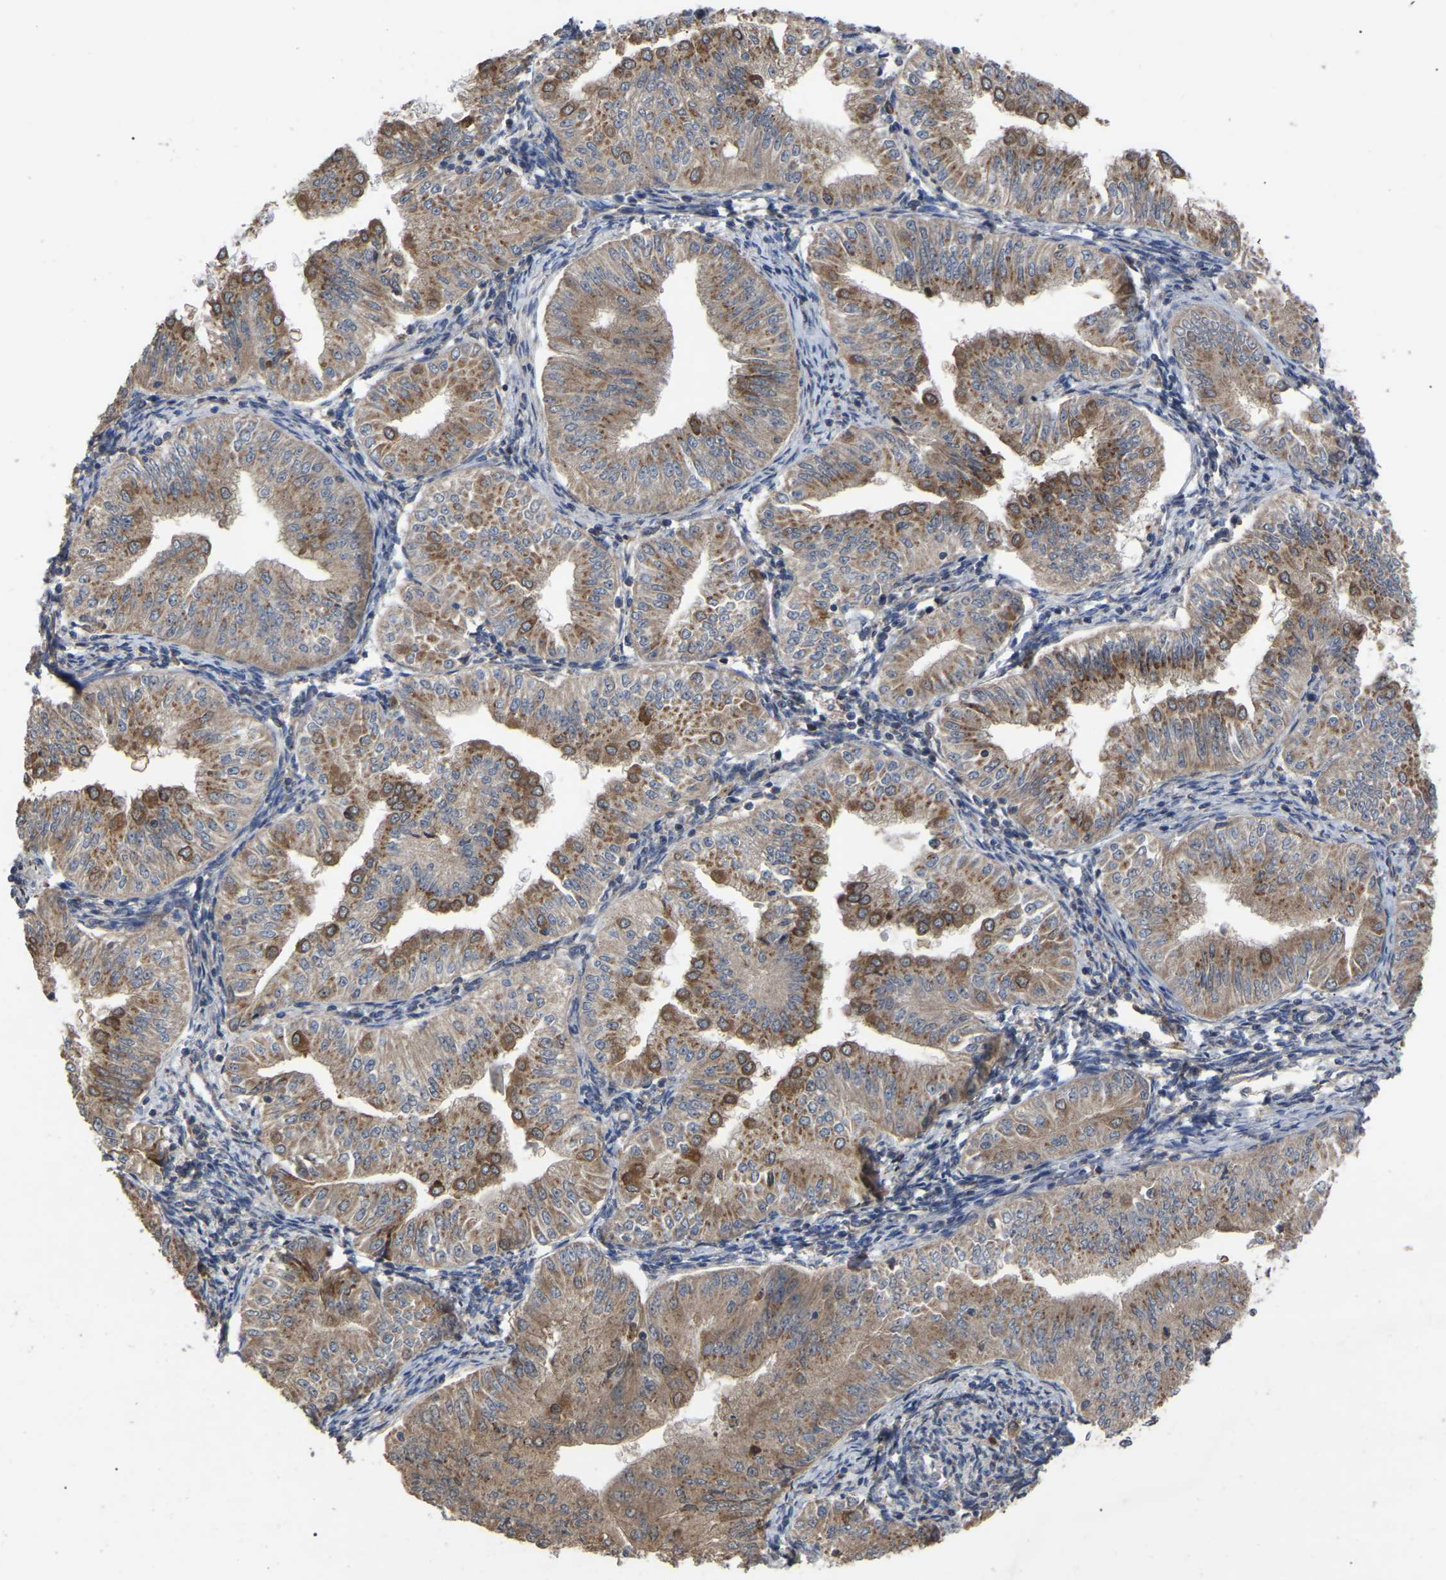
{"staining": {"intensity": "moderate", "quantity": ">75%", "location": "cytoplasmic/membranous"}, "tissue": "endometrial cancer", "cell_type": "Tumor cells", "image_type": "cancer", "snomed": [{"axis": "morphology", "description": "Normal tissue, NOS"}, {"axis": "morphology", "description": "Adenocarcinoma, NOS"}, {"axis": "topography", "description": "Endometrium"}], "caption": "Adenocarcinoma (endometrial) stained for a protein (brown) shows moderate cytoplasmic/membranous positive positivity in approximately >75% of tumor cells.", "gene": "GCC1", "patient": {"sex": "female", "age": 53}}